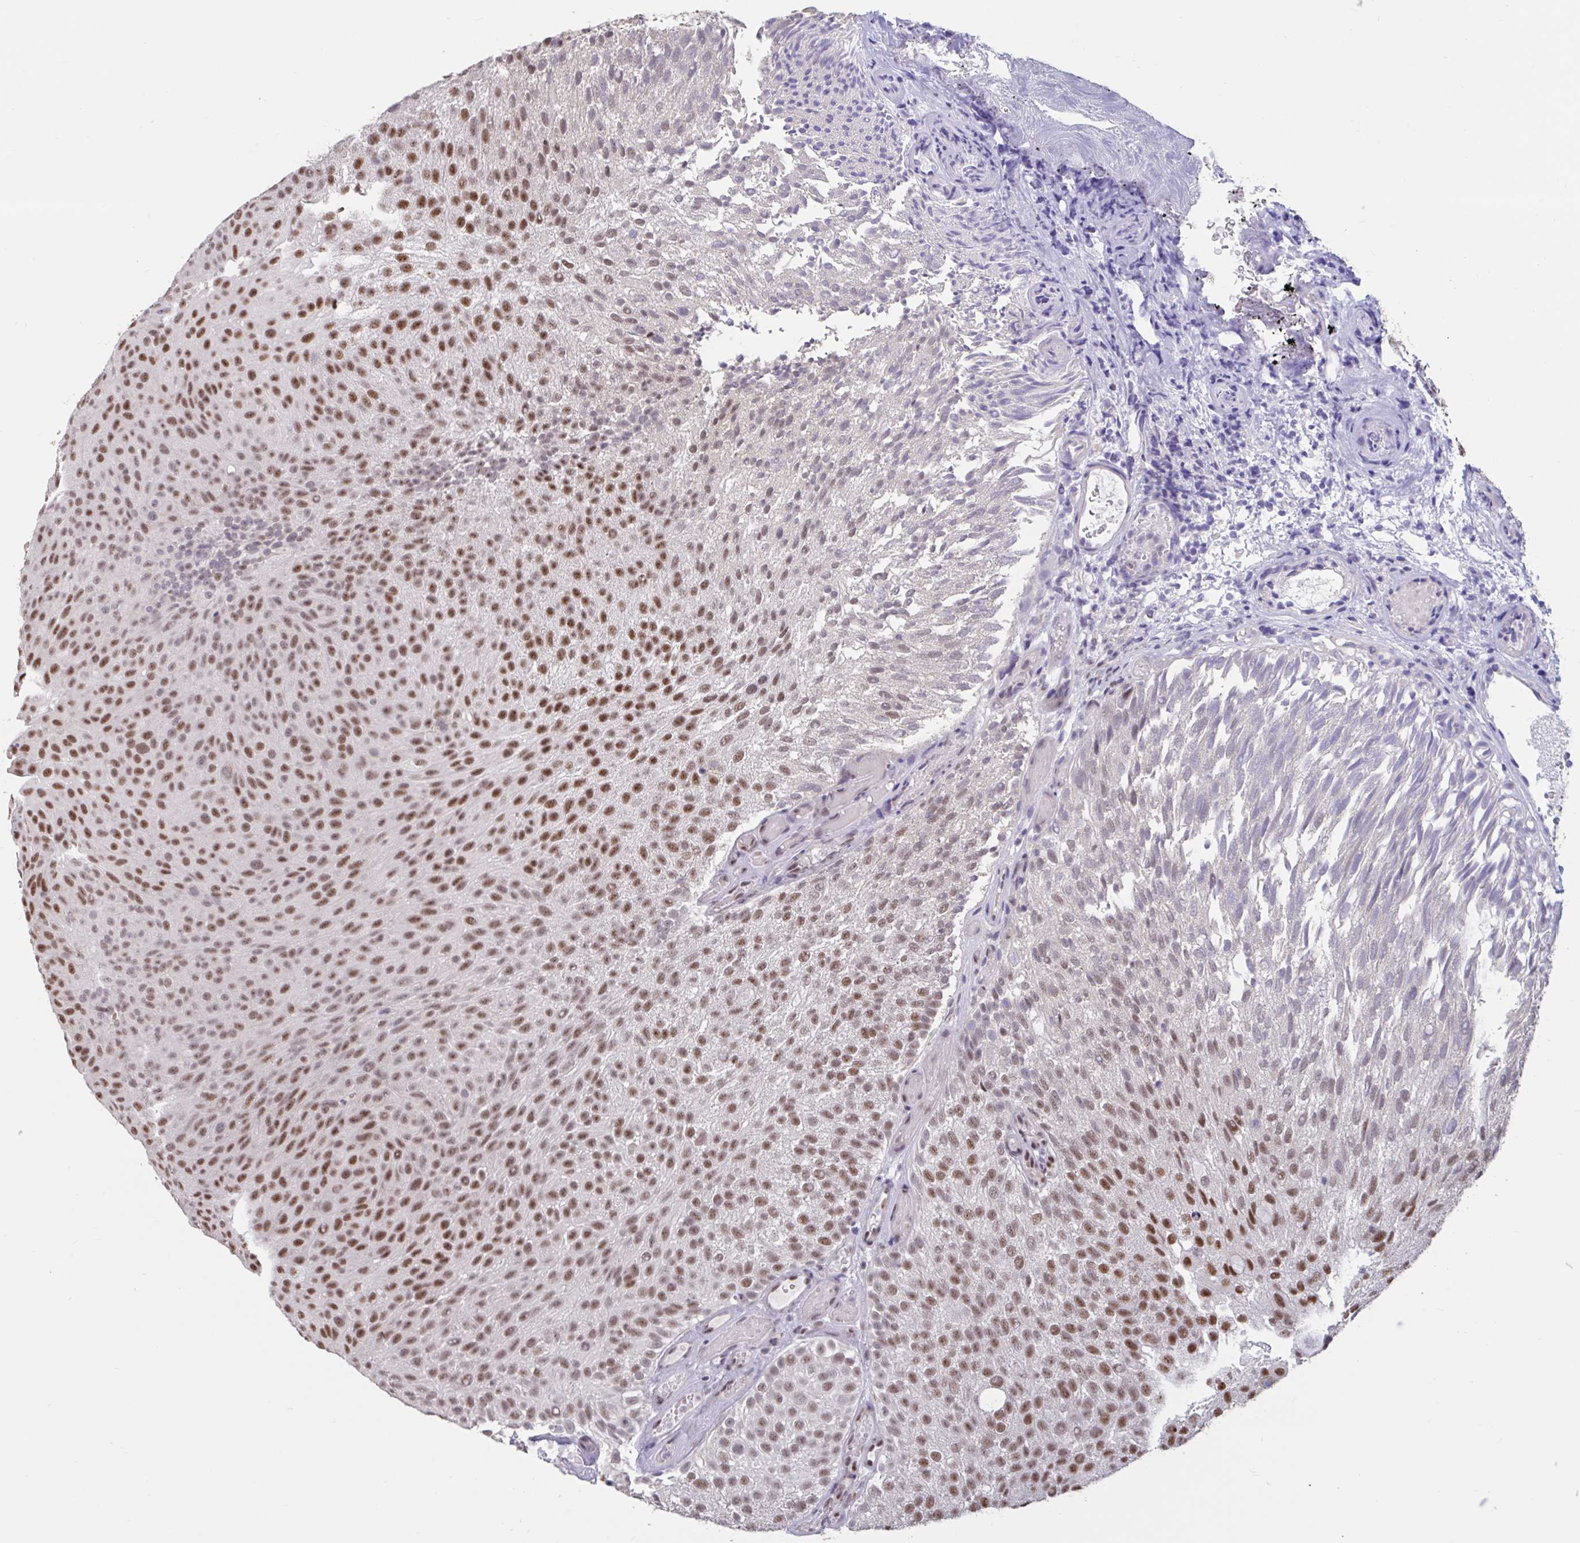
{"staining": {"intensity": "moderate", "quantity": ">75%", "location": "nuclear"}, "tissue": "urothelial cancer", "cell_type": "Tumor cells", "image_type": "cancer", "snomed": [{"axis": "morphology", "description": "Urothelial carcinoma, Low grade"}, {"axis": "topography", "description": "Urinary bladder"}], "caption": "Human urothelial cancer stained for a protein (brown) demonstrates moderate nuclear positive staining in approximately >75% of tumor cells.", "gene": "DDX39A", "patient": {"sex": "male", "age": 78}}